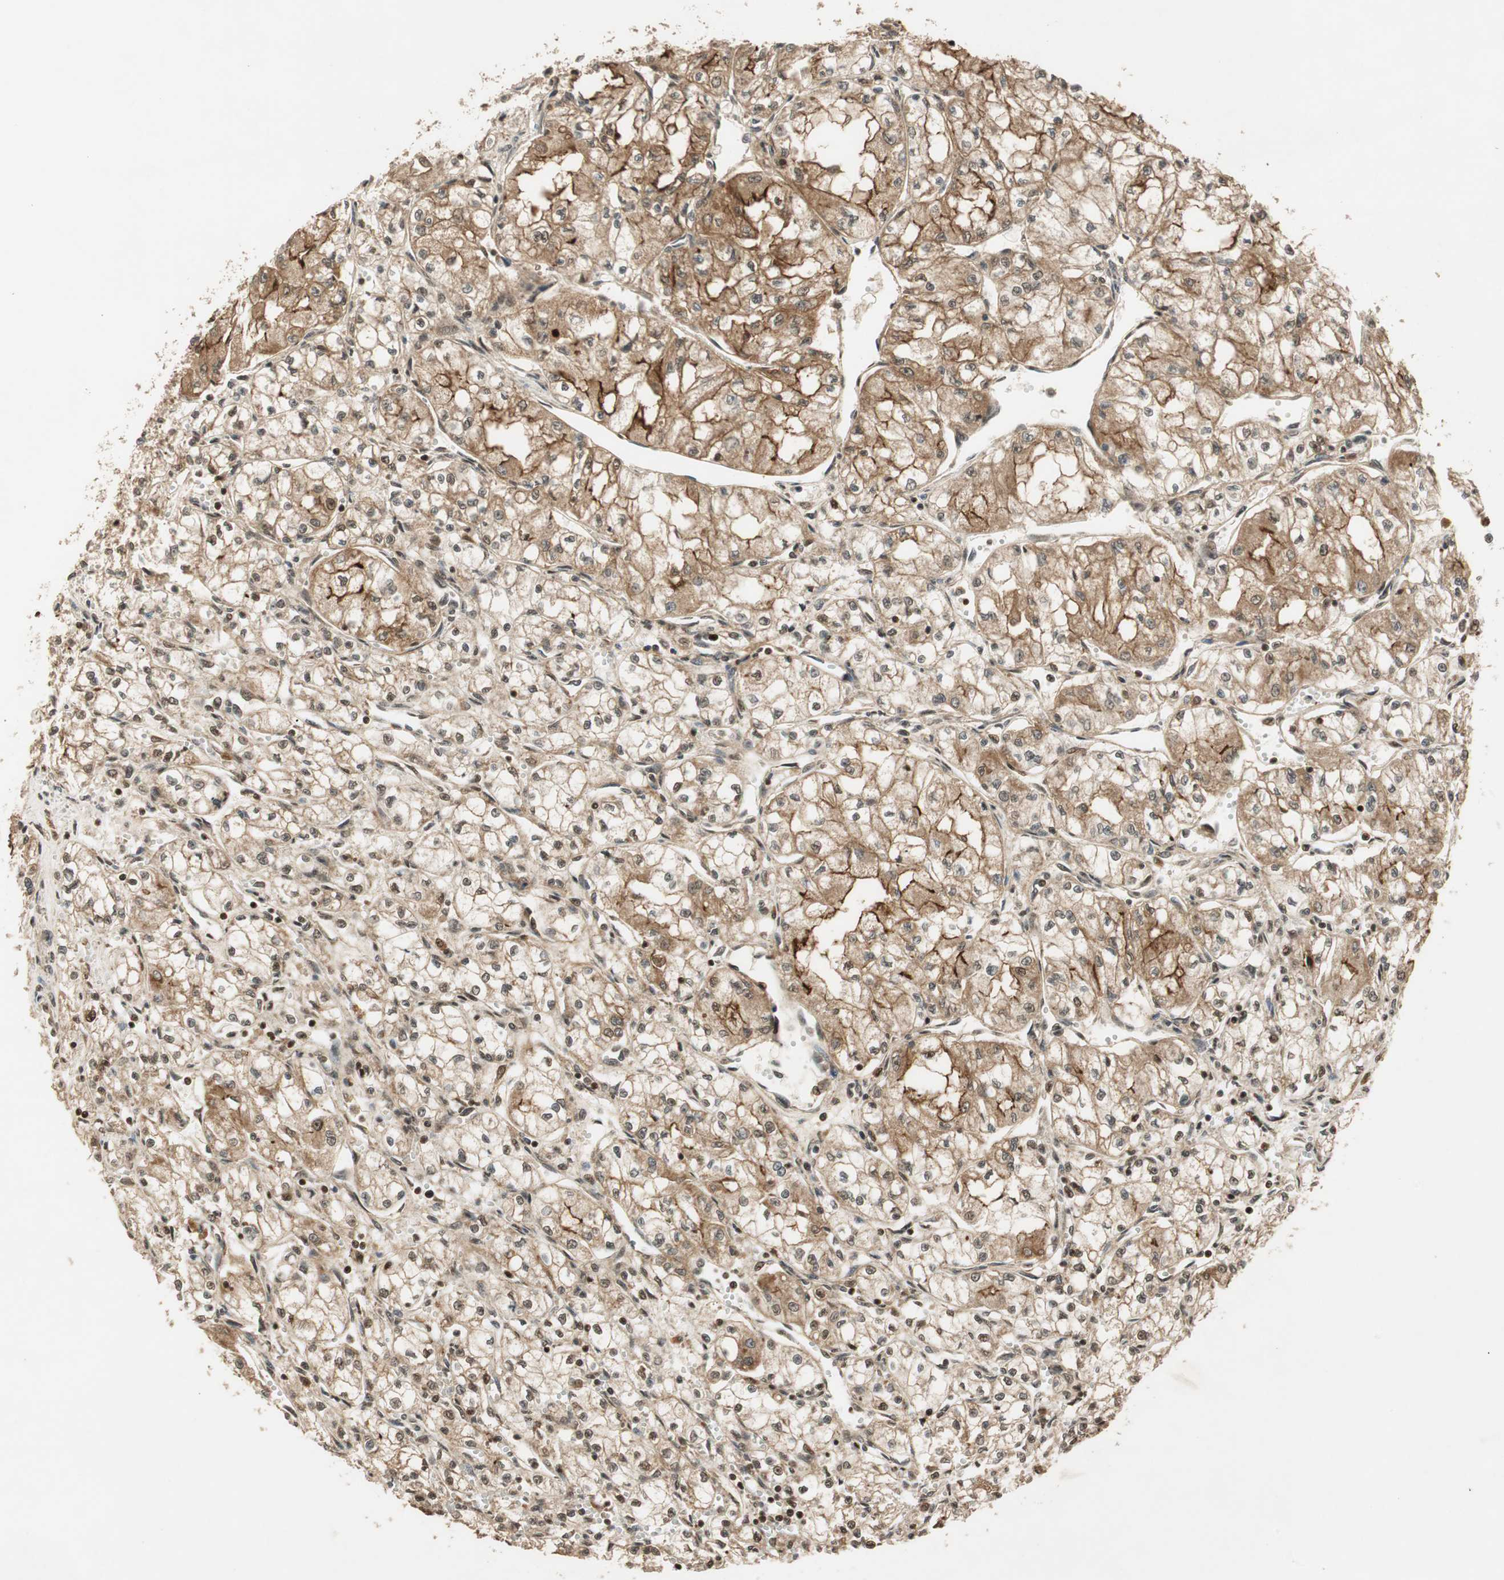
{"staining": {"intensity": "moderate", "quantity": ">75%", "location": "cytoplasmic/membranous,nuclear"}, "tissue": "renal cancer", "cell_type": "Tumor cells", "image_type": "cancer", "snomed": [{"axis": "morphology", "description": "Normal tissue, NOS"}, {"axis": "morphology", "description": "Adenocarcinoma, NOS"}, {"axis": "topography", "description": "Kidney"}], "caption": "Approximately >75% of tumor cells in adenocarcinoma (renal) demonstrate moderate cytoplasmic/membranous and nuclear protein positivity as visualized by brown immunohistochemical staining.", "gene": "RPA3", "patient": {"sex": "male", "age": 59}}